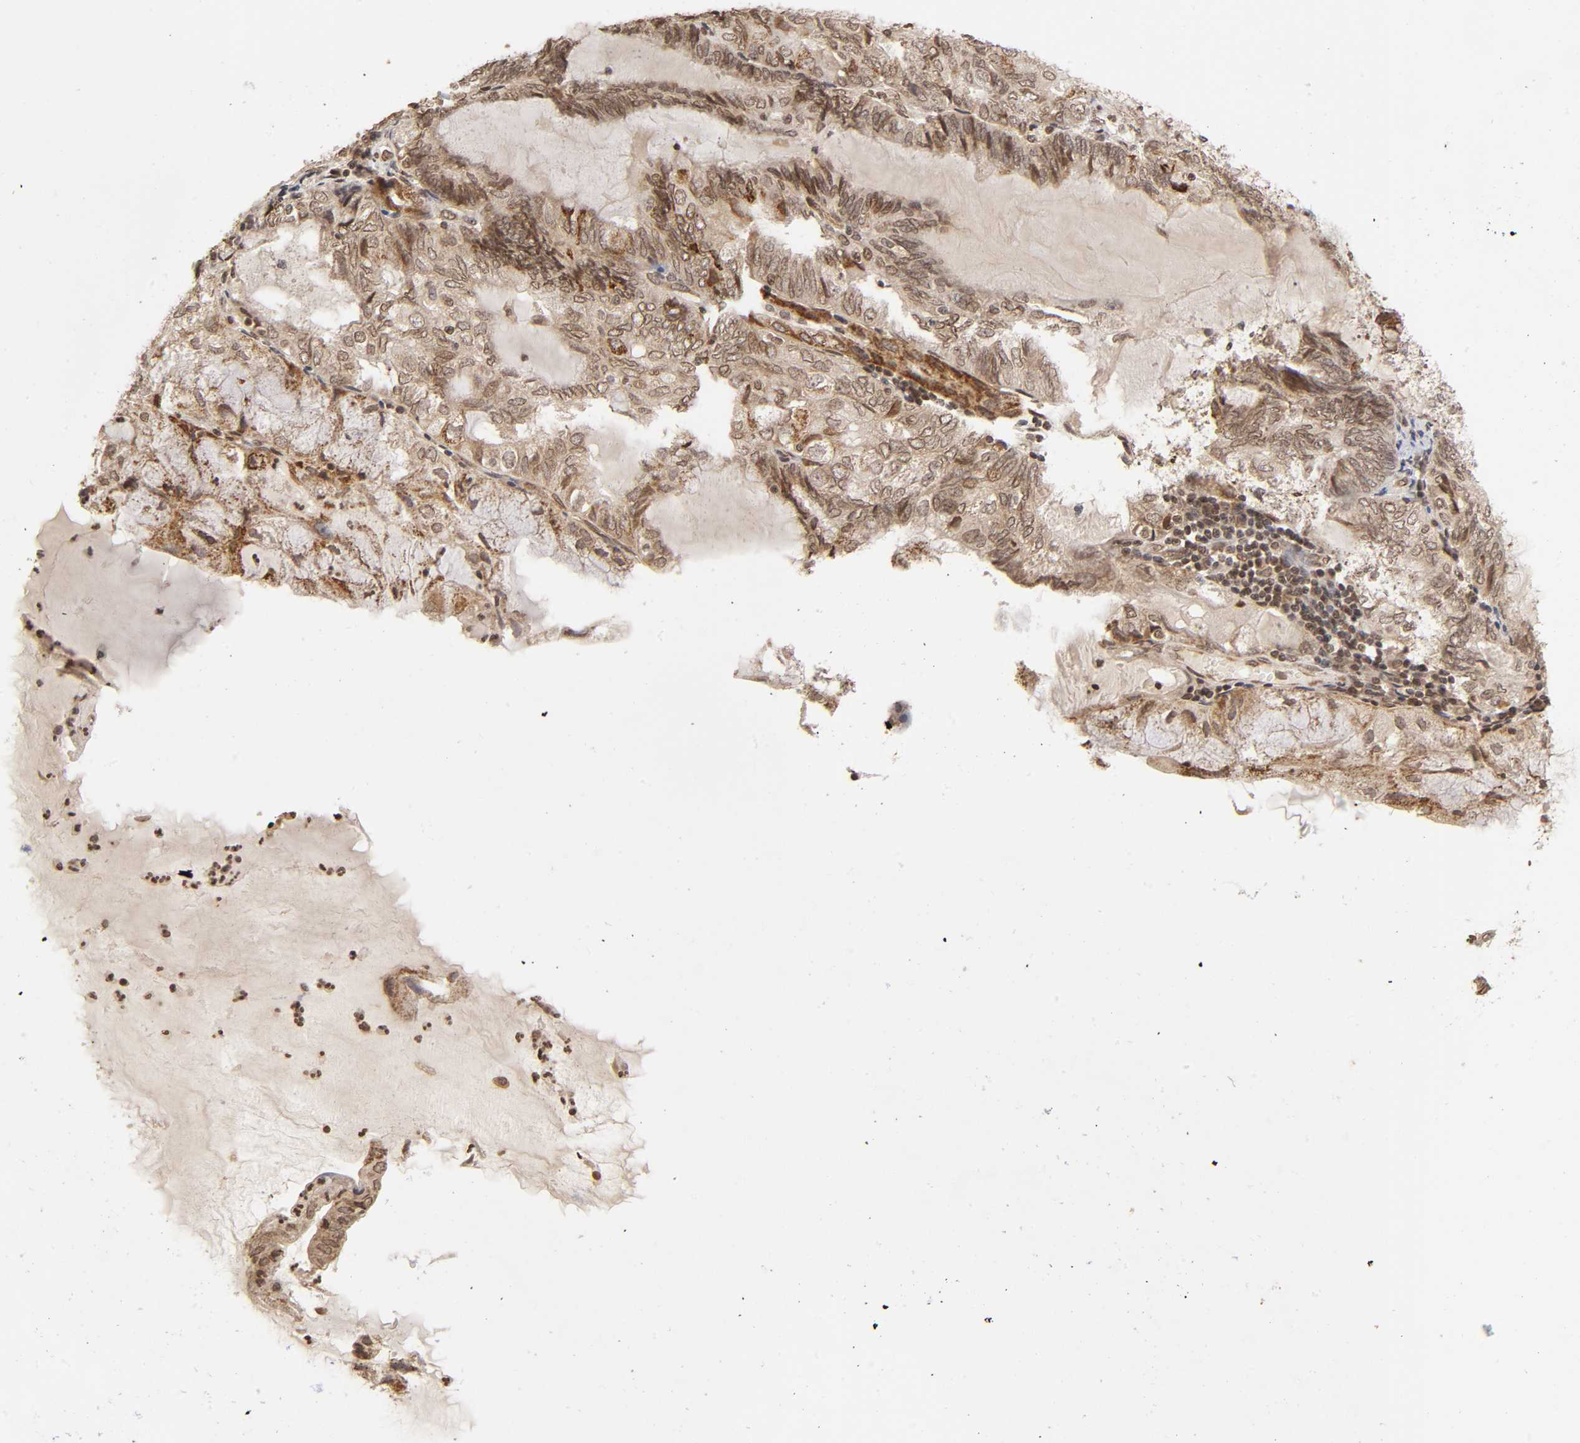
{"staining": {"intensity": "weak", "quantity": ">75%", "location": "cytoplasmic/membranous,nuclear"}, "tissue": "endometrial cancer", "cell_type": "Tumor cells", "image_type": "cancer", "snomed": [{"axis": "morphology", "description": "Adenocarcinoma, NOS"}, {"axis": "topography", "description": "Endometrium"}], "caption": "Immunohistochemical staining of human endometrial cancer shows weak cytoplasmic/membranous and nuclear protein staining in about >75% of tumor cells. (IHC, brightfield microscopy, high magnification).", "gene": "MLLT6", "patient": {"sex": "female", "age": 81}}